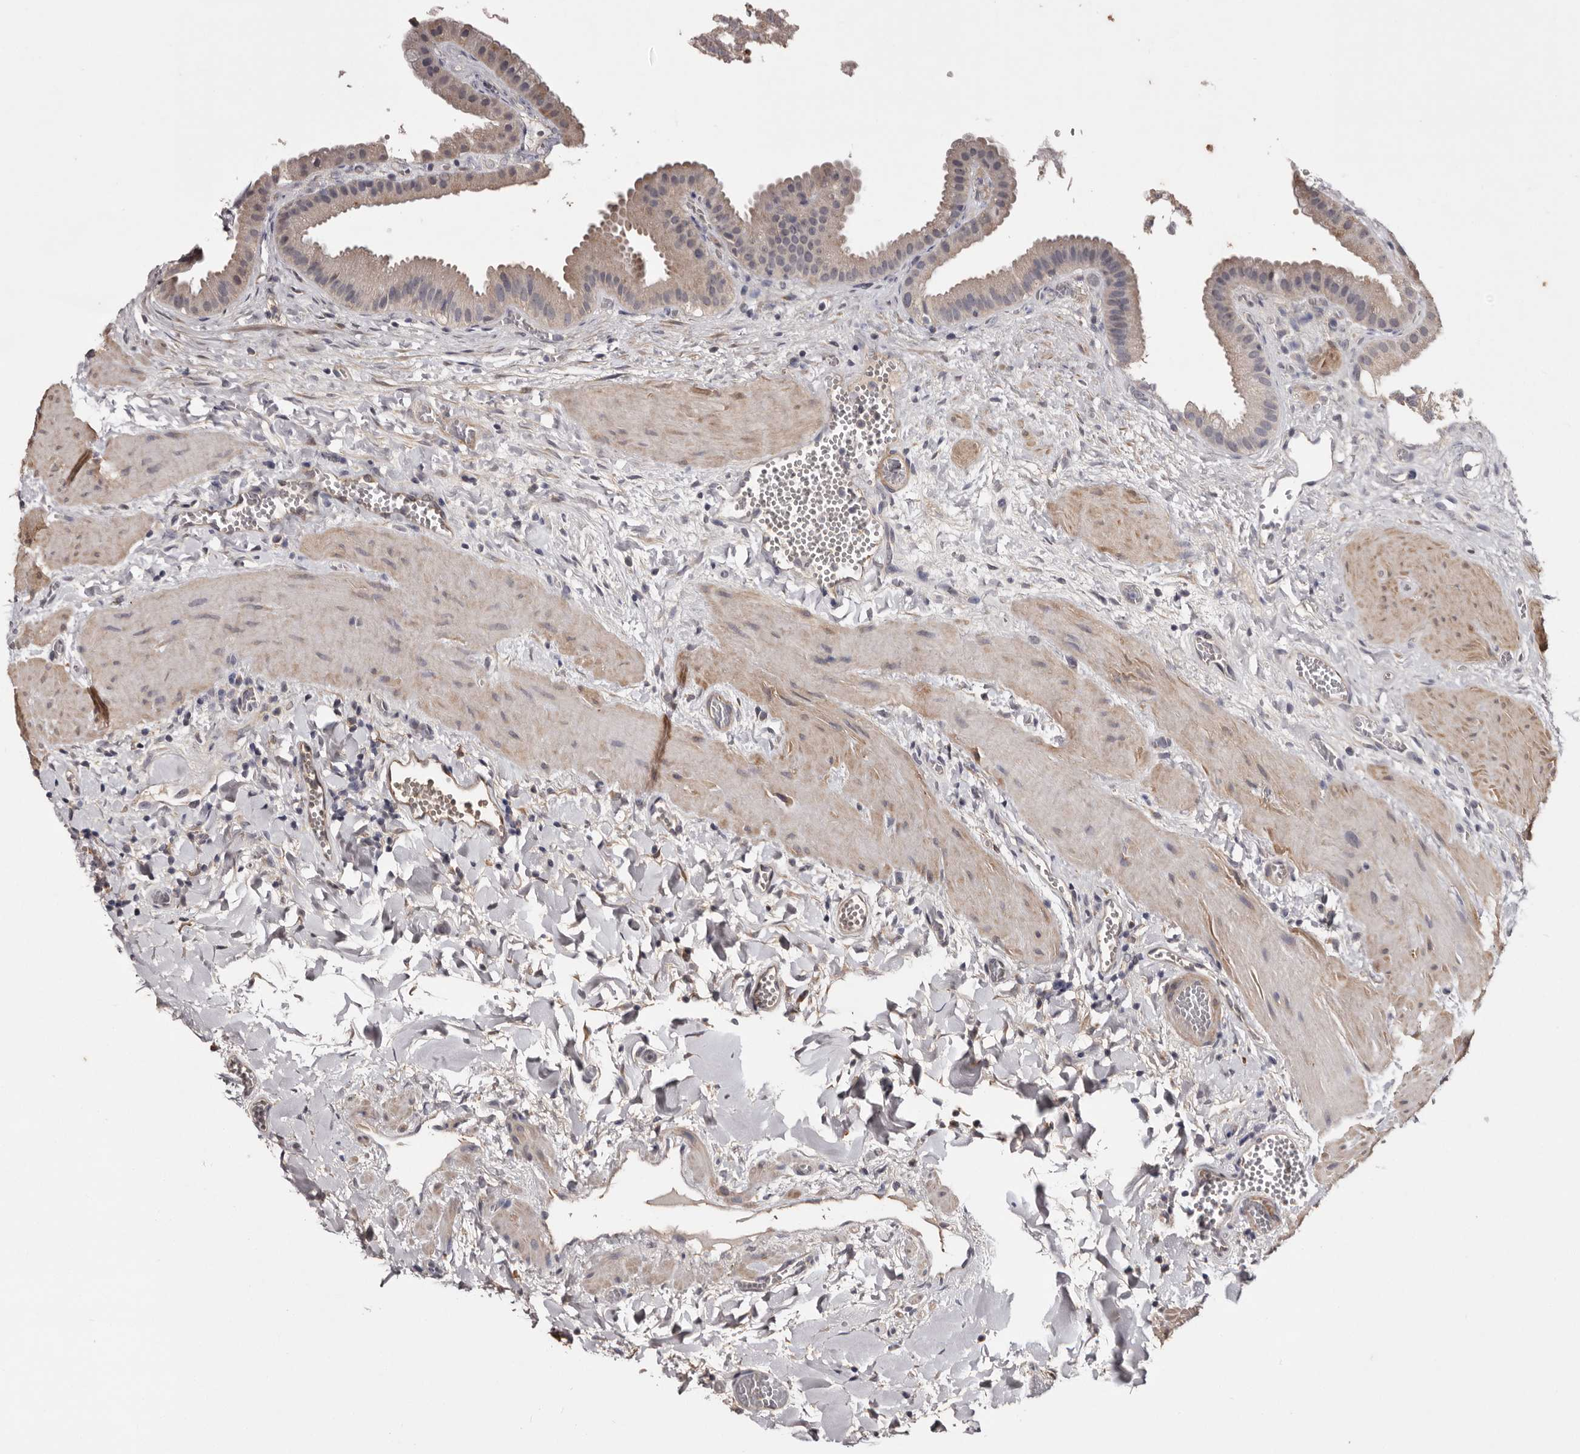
{"staining": {"intensity": "weak", "quantity": ">75%", "location": "cytoplasmic/membranous"}, "tissue": "gallbladder", "cell_type": "Glandular cells", "image_type": "normal", "snomed": [{"axis": "morphology", "description": "Normal tissue, NOS"}, {"axis": "topography", "description": "Gallbladder"}], "caption": "This is an image of immunohistochemistry (IHC) staining of unremarkable gallbladder, which shows weak positivity in the cytoplasmic/membranous of glandular cells.", "gene": "CYP1B1", "patient": {"sex": "male", "age": 55}}